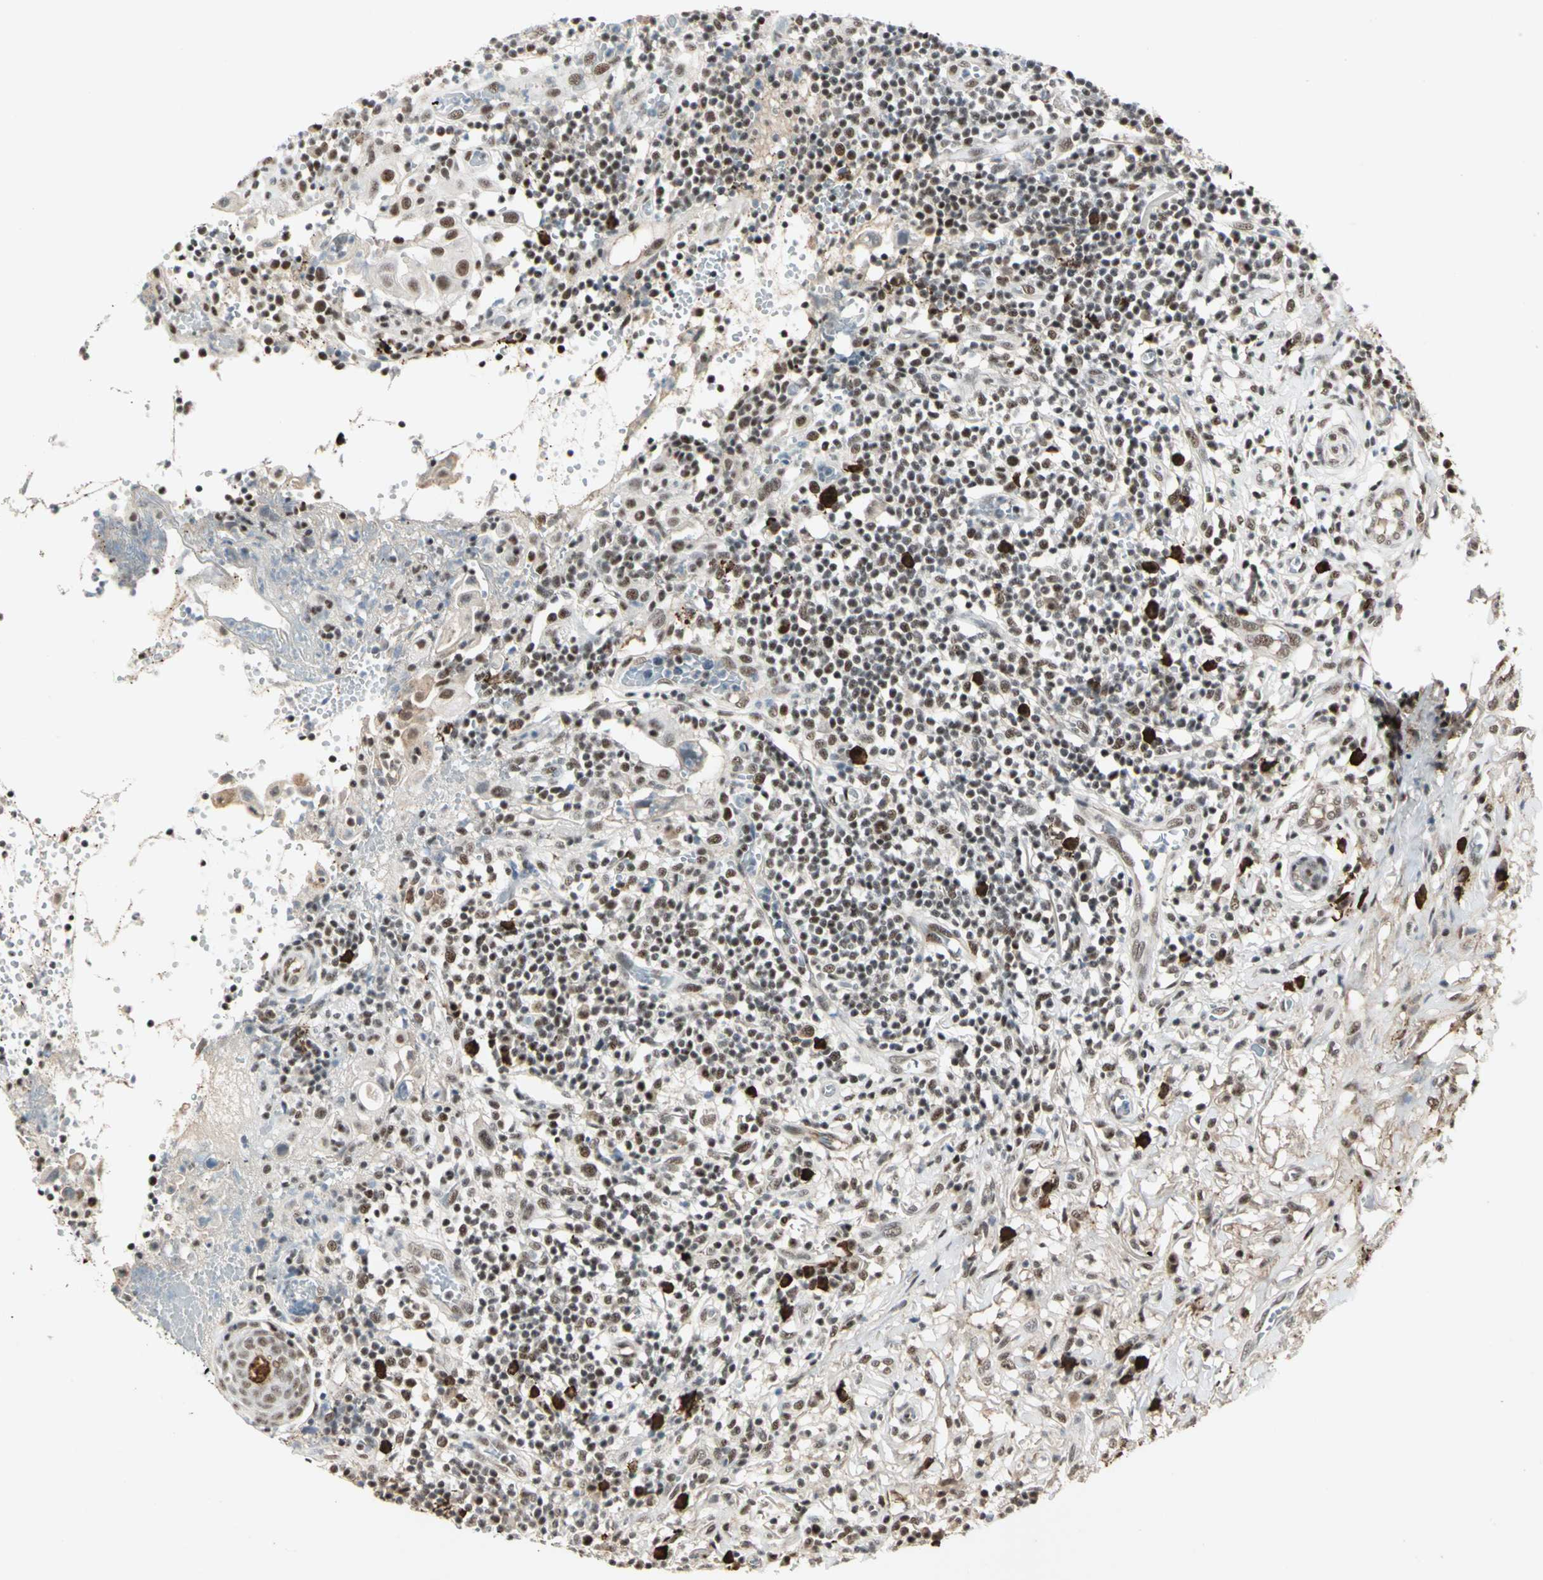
{"staining": {"intensity": "moderate", "quantity": ">75%", "location": "nuclear"}, "tissue": "thyroid cancer", "cell_type": "Tumor cells", "image_type": "cancer", "snomed": [{"axis": "morphology", "description": "Carcinoma, NOS"}, {"axis": "topography", "description": "Thyroid gland"}], "caption": "This is a histology image of immunohistochemistry (IHC) staining of thyroid cancer, which shows moderate positivity in the nuclear of tumor cells.", "gene": "CCNT1", "patient": {"sex": "female", "age": 77}}